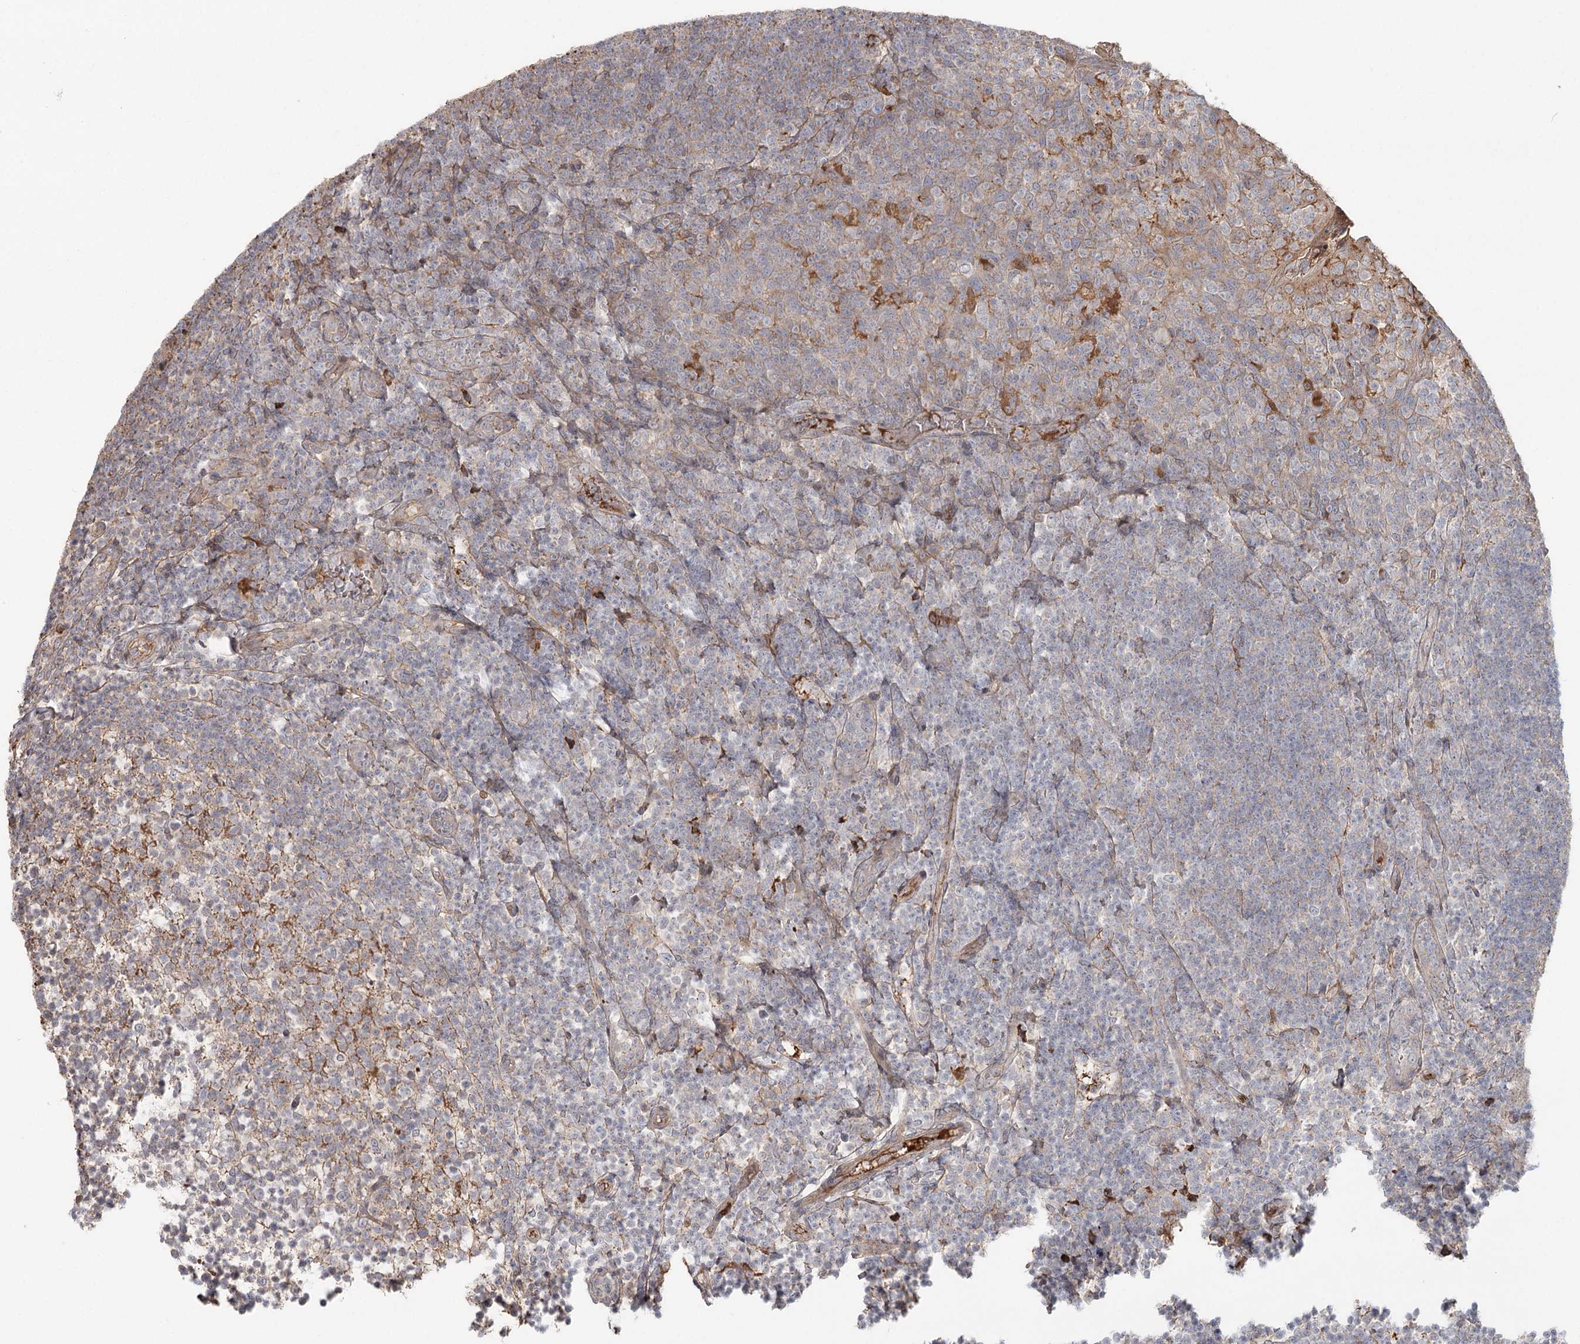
{"staining": {"intensity": "negative", "quantity": "none", "location": "none"}, "tissue": "tonsil", "cell_type": "Germinal center cells", "image_type": "normal", "snomed": [{"axis": "morphology", "description": "Normal tissue, NOS"}, {"axis": "topography", "description": "Tonsil"}], "caption": "DAB (3,3'-diaminobenzidine) immunohistochemical staining of normal human tonsil reveals no significant positivity in germinal center cells.", "gene": "DHRS9", "patient": {"sex": "female", "age": 10}}